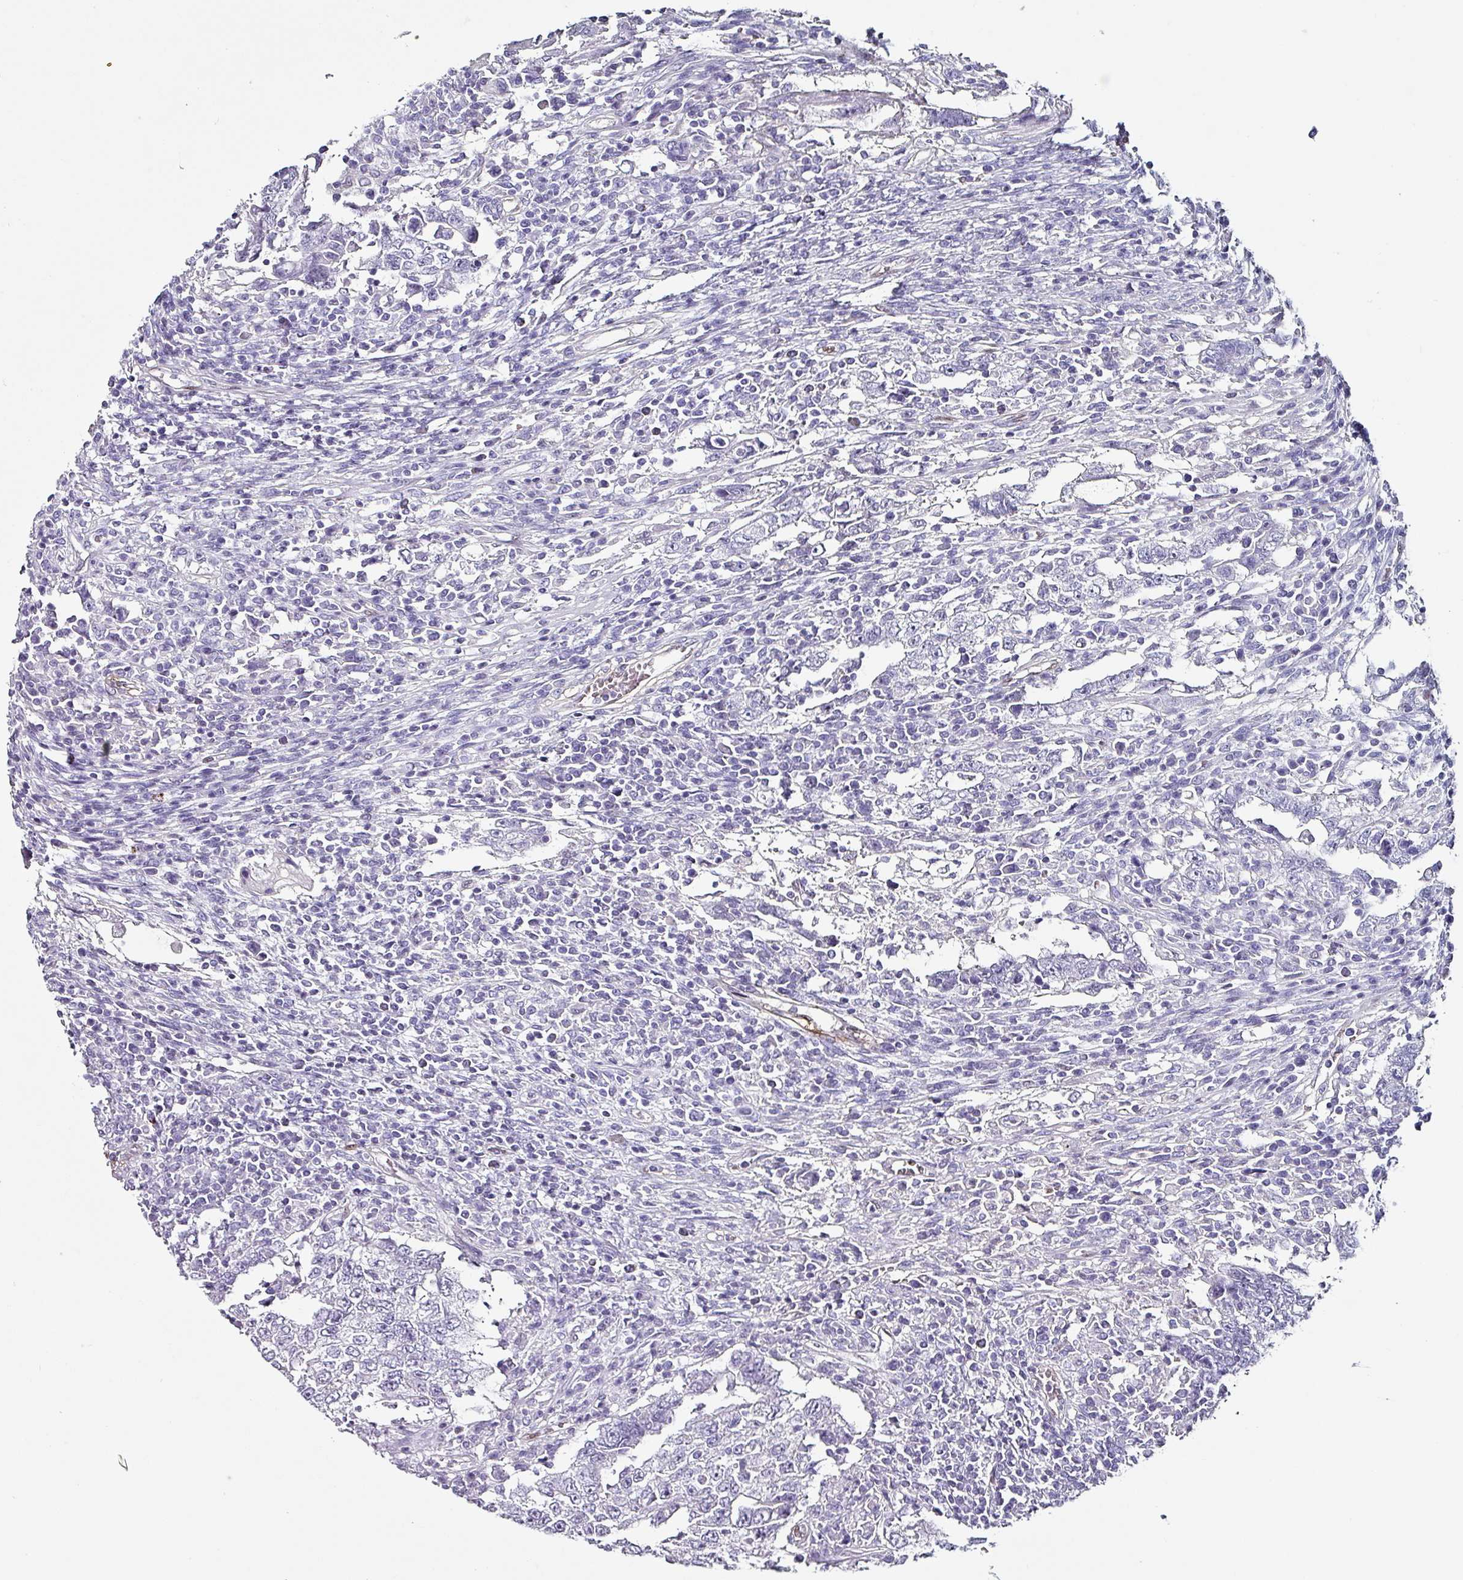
{"staining": {"intensity": "negative", "quantity": "none", "location": "none"}, "tissue": "testis cancer", "cell_type": "Tumor cells", "image_type": "cancer", "snomed": [{"axis": "morphology", "description": "Carcinoma, Embryonal, NOS"}, {"axis": "topography", "description": "Testis"}], "caption": "This is a image of IHC staining of testis cancer (embryonal carcinoma), which shows no positivity in tumor cells. The staining was performed using DAB to visualize the protein expression in brown, while the nuclei were stained in blue with hematoxylin (Magnification: 20x).", "gene": "ZNF816-ZNF321P", "patient": {"sex": "male", "age": 26}}